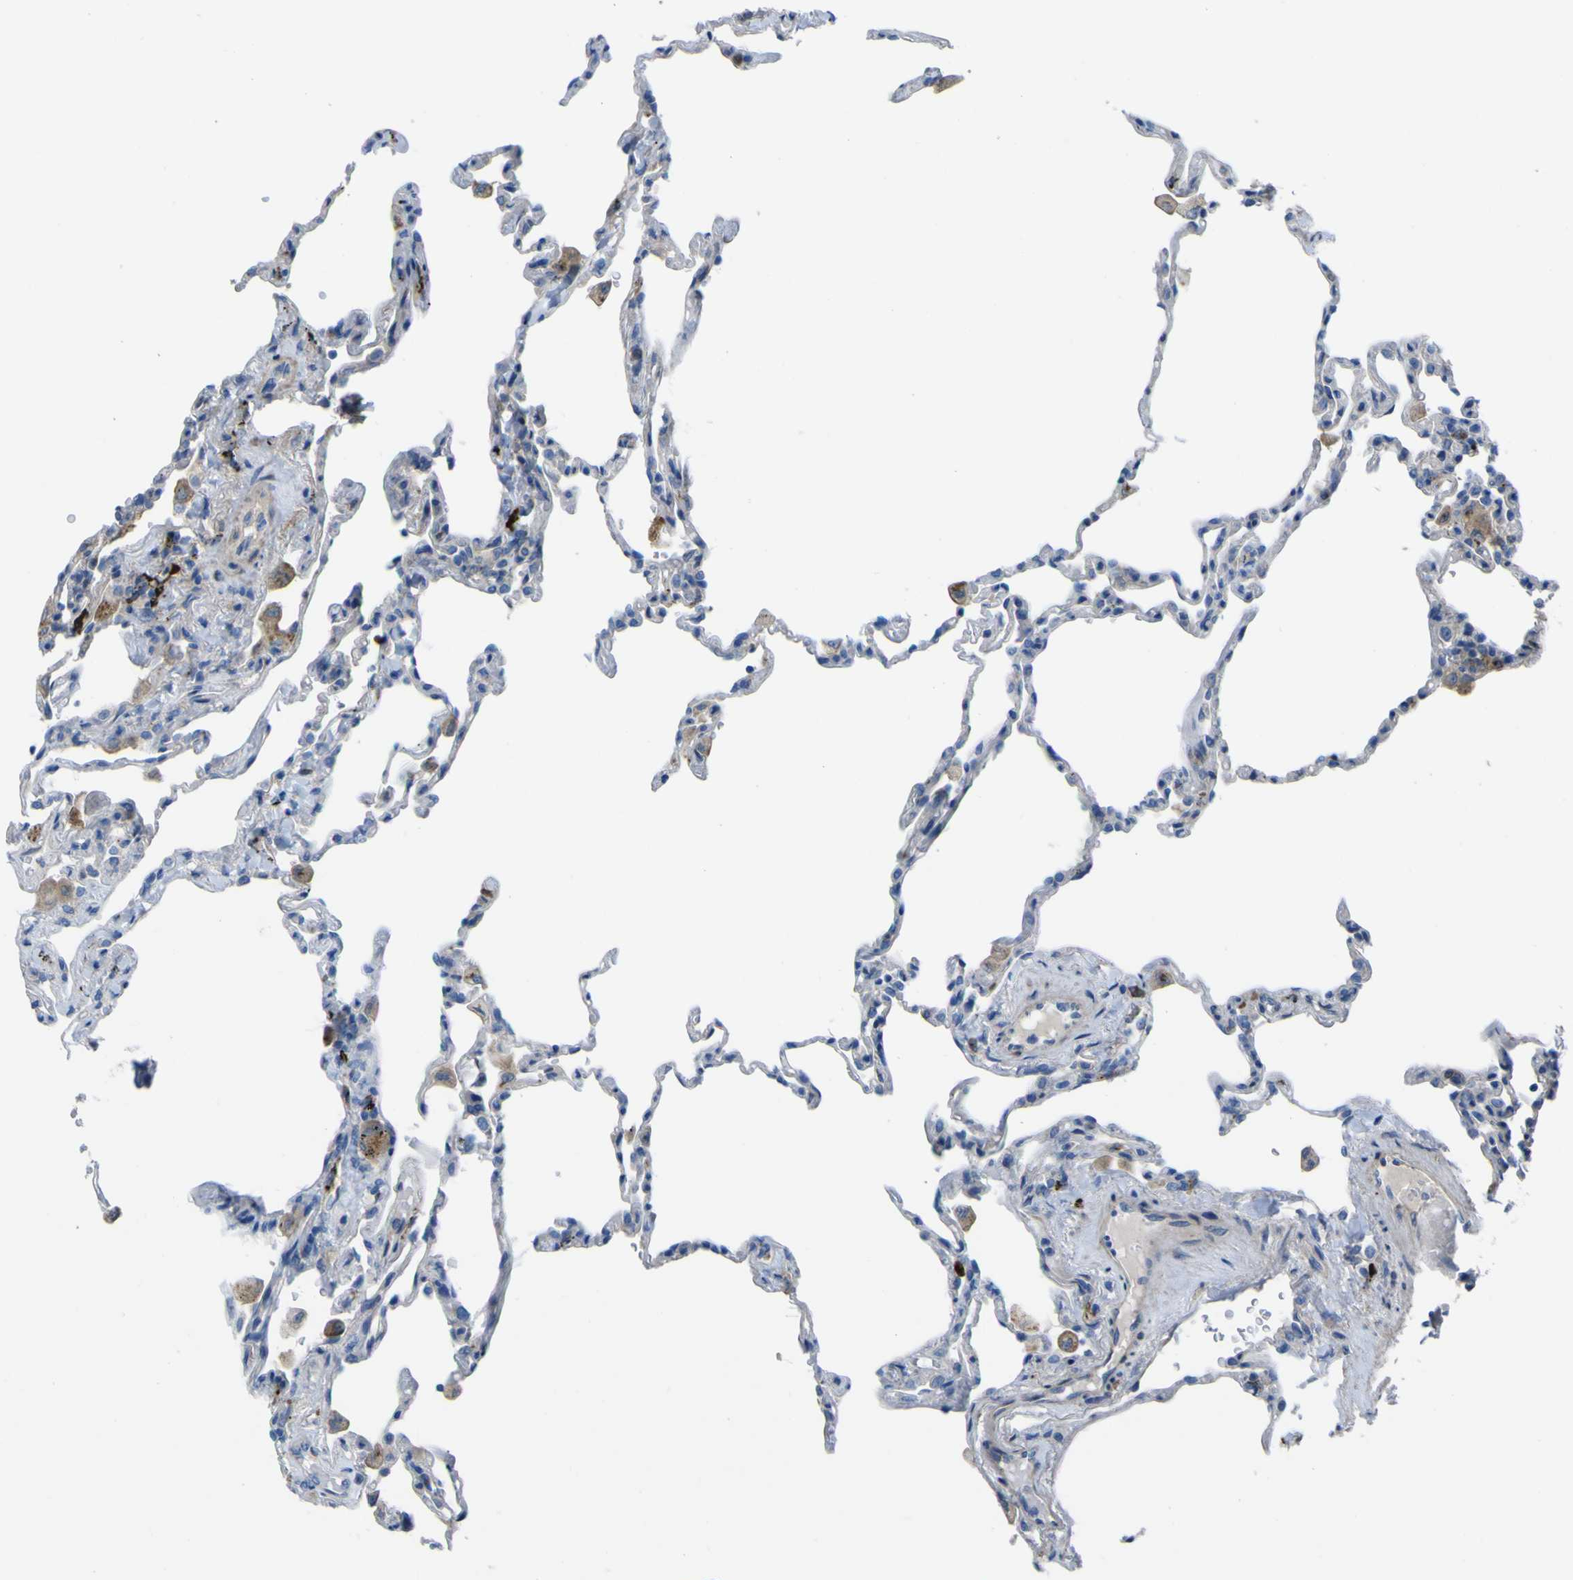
{"staining": {"intensity": "negative", "quantity": "none", "location": "none"}, "tissue": "lung", "cell_type": "Alveolar cells", "image_type": "normal", "snomed": [{"axis": "morphology", "description": "Normal tissue, NOS"}, {"axis": "topography", "description": "Lung"}], "caption": "Alveolar cells are negative for brown protein staining in unremarkable lung. (DAB (3,3'-diaminobenzidine) immunohistochemistry visualized using brightfield microscopy, high magnification).", "gene": "CST3", "patient": {"sex": "male", "age": 59}}